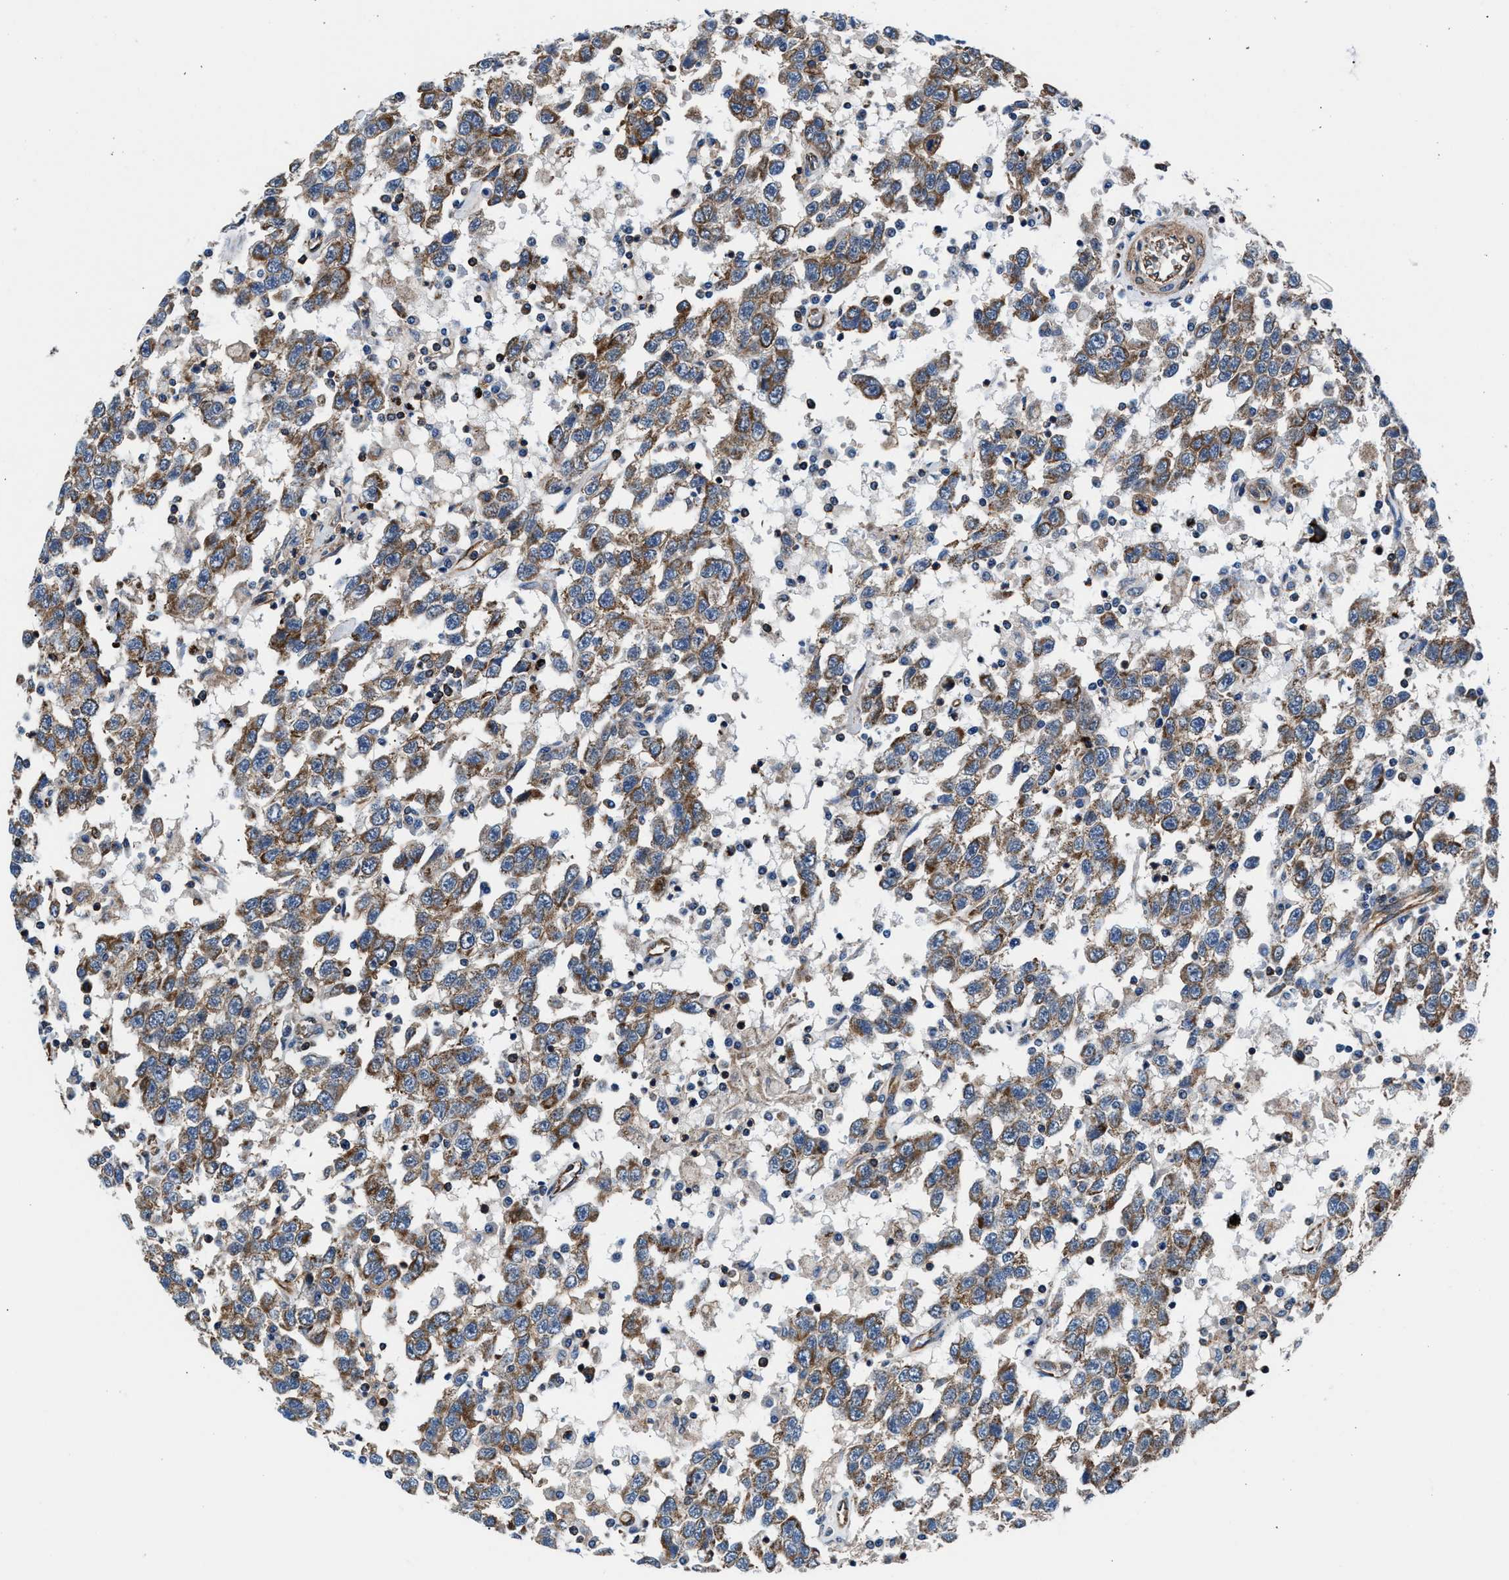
{"staining": {"intensity": "moderate", "quantity": ">75%", "location": "cytoplasmic/membranous"}, "tissue": "testis cancer", "cell_type": "Tumor cells", "image_type": "cancer", "snomed": [{"axis": "morphology", "description": "Seminoma, NOS"}, {"axis": "topography", "description": "Testis"}], "caption": "This is a photomicrograph of immunohistochemistry (IHC) staining of testis cancer (seminoma), which shows moderate staining in the cytoplasmic/membranous of tumor cells.", "gene": "NKTR", "patient": {"sex": "male", "age": 41}}